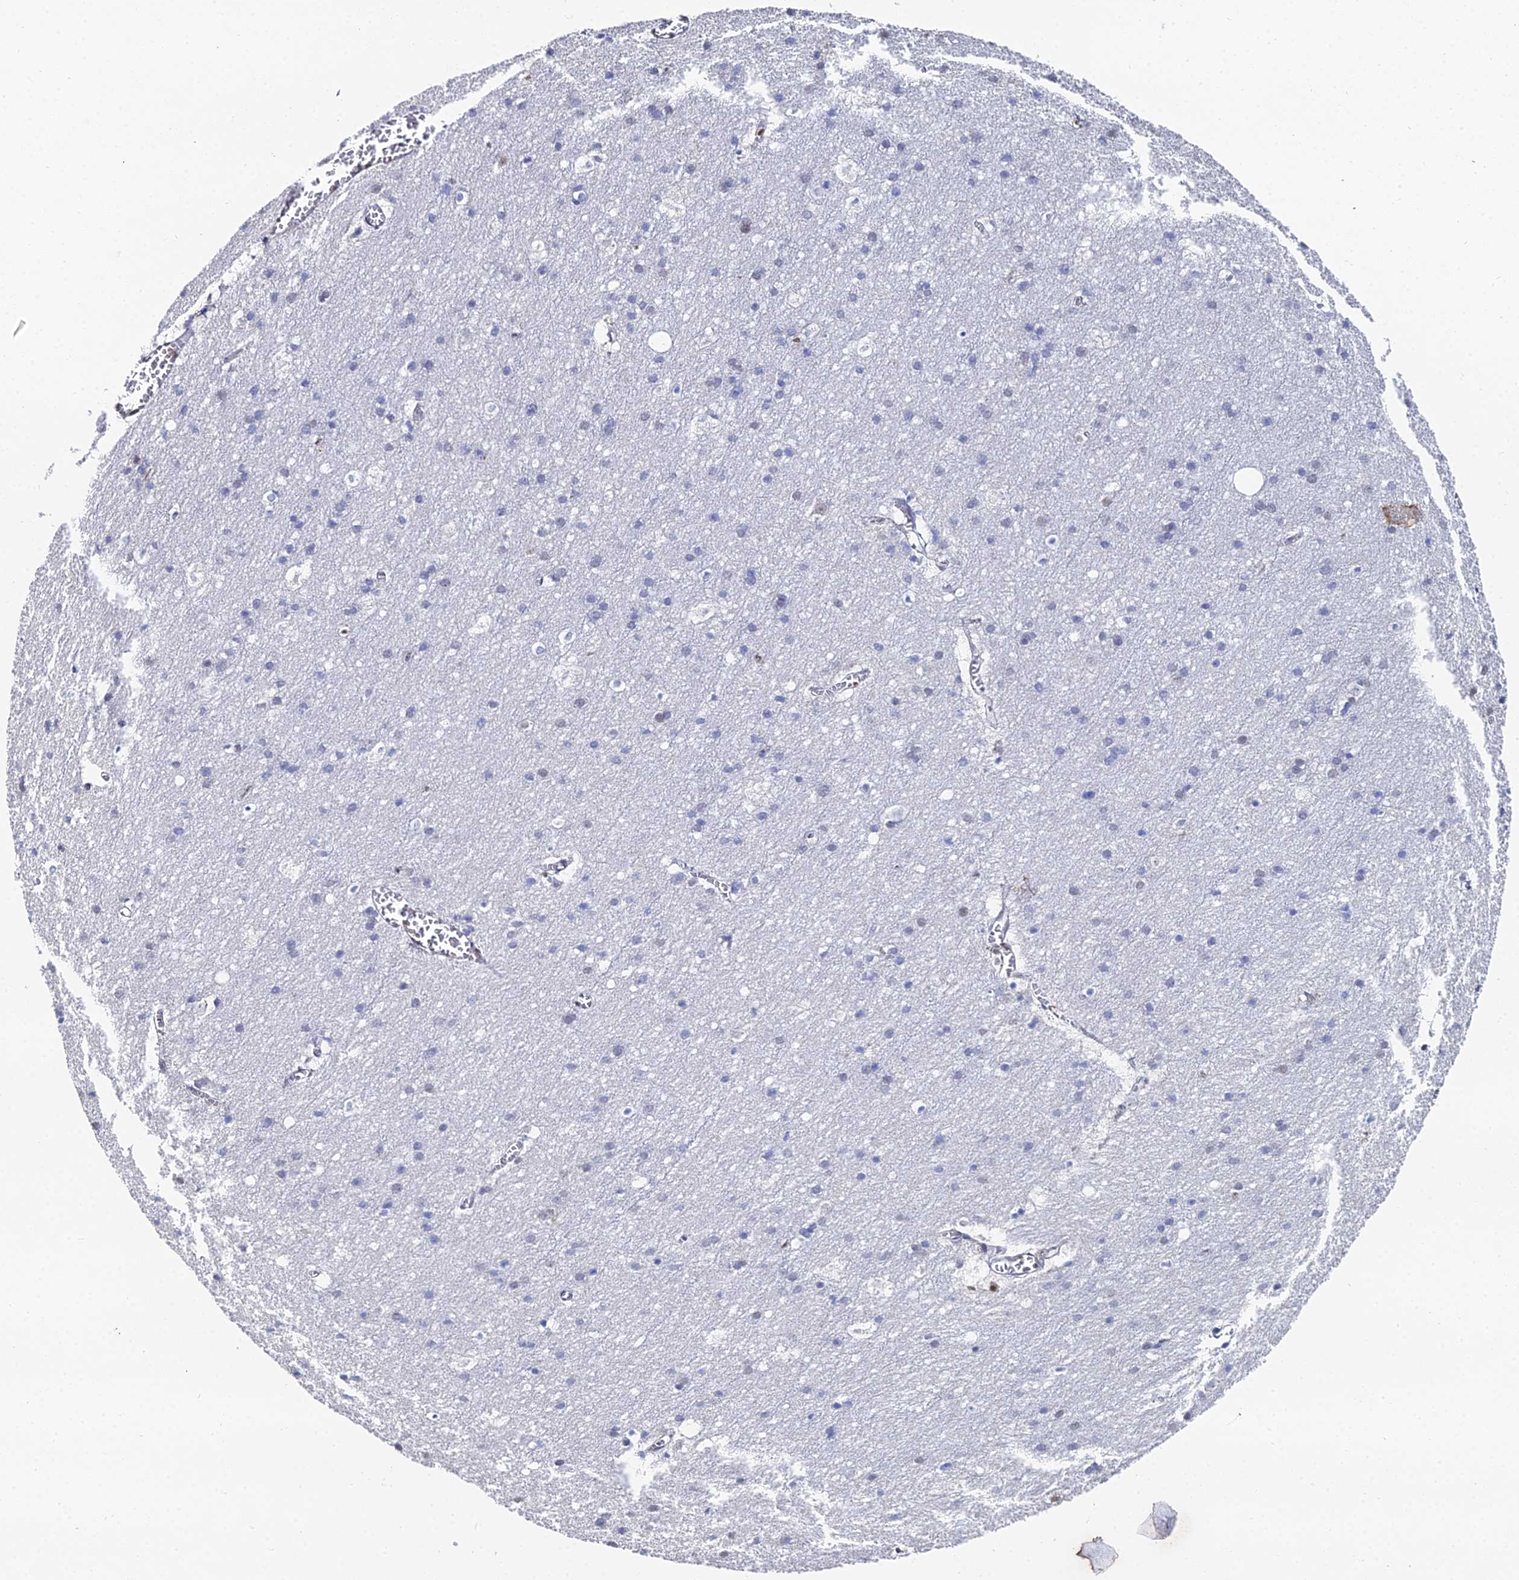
{"staining": {"intensity": "negative", "quantity": "none", "location": "none"}, "tissue": "cerebral cortex", "cell_type": "Endothelial cells", "image_type": "normal", "snomed": [{"axis": "morphology", "description": "Normal tissue, NOS"}, {"axis": "topography", "description": "Cerebral cortex"}], "caption": "Immunohistochemistry micrograph of benign cerebral cortex stained for a protein (brown), which exhibits no positivity in endothelial cells. Brightfield microscopy of immunohistochemistry stained with DAB (brown) and hematoxylin (blue), captured at high magnification.", "gene": "GSC2", "patient": {"sex": "male", "age": 54}}